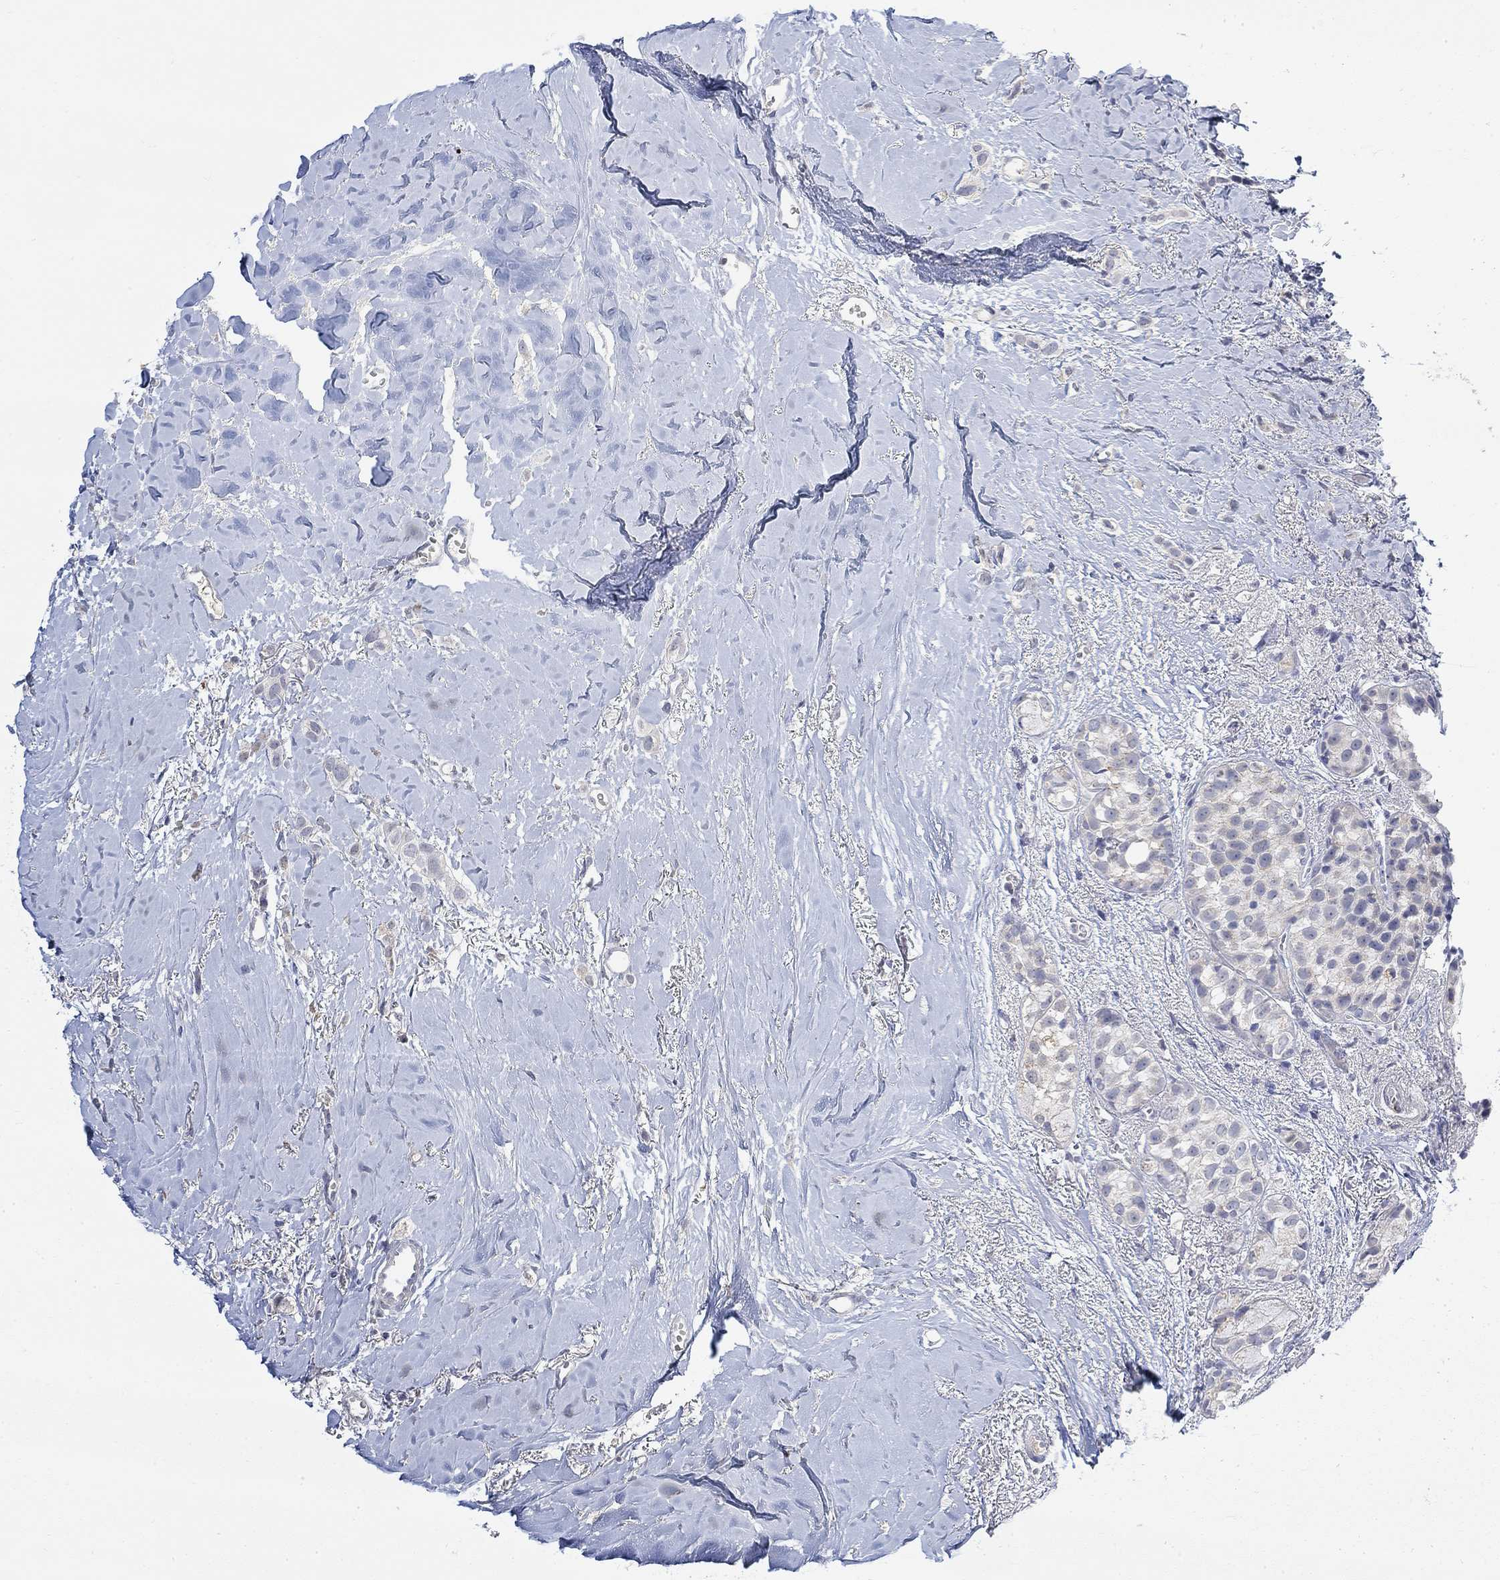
{"staining": {"intensity": "negative", "quantity": "none", "location": "none"}, "tissue": "breast cancer", "cell_type": "Tumor cells", "image_type": "cancer", "snomed": [{"axis": "morphology", "description": "Duct carcinoma"}, {"axis": "topography", "description": "Breast"}], "caption": "High magnification brightfield microscopy of breast cancer stained with DAB (brown) and counterstained with hematoxylin (blue): tumor cells show no significant positivity.", "gene": "FNDC5", "patient": {"sex": "female", "age": 85}}